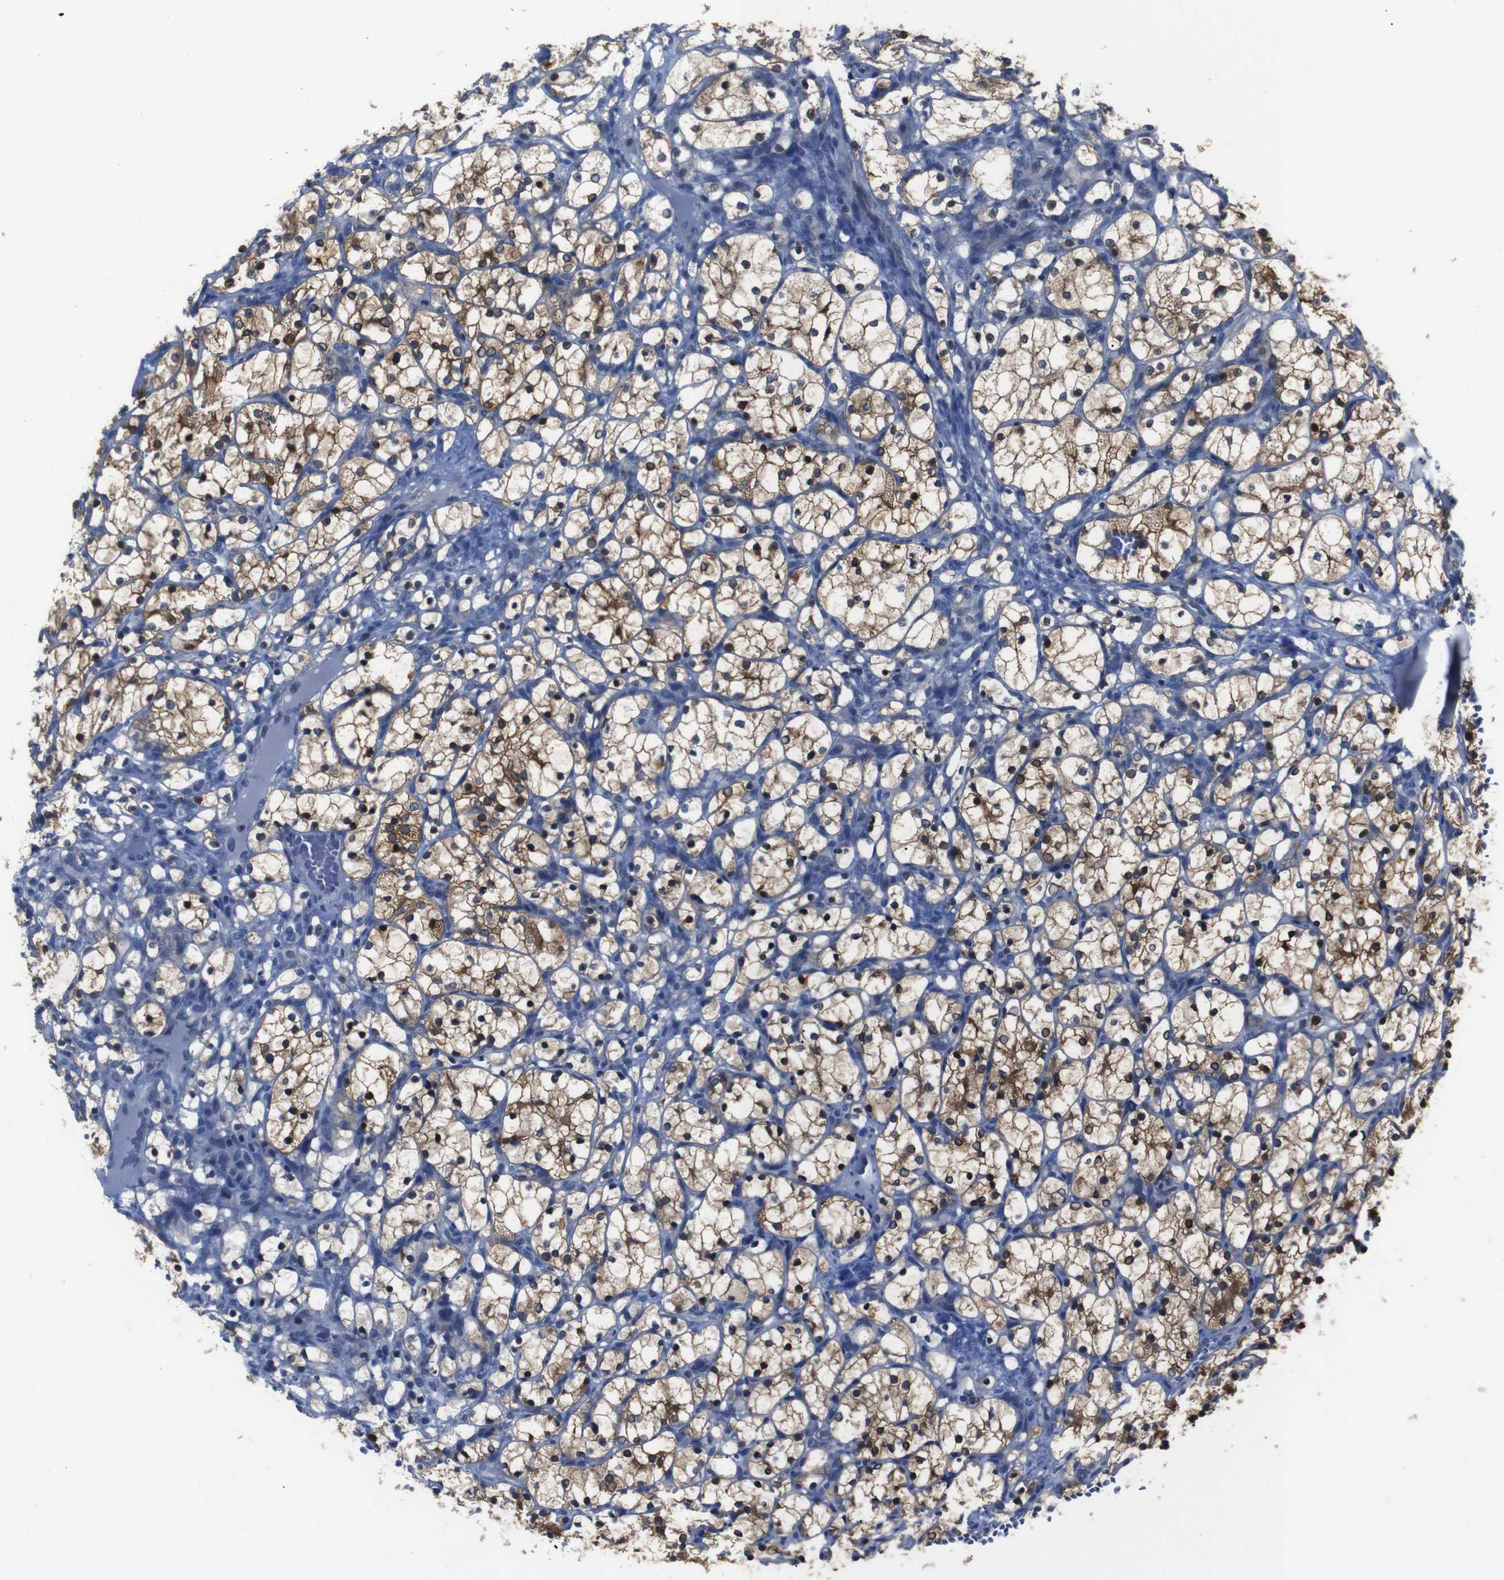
{"staining": {"intensity": "moderate", "quantity": ">75%", "location": "cytoplasmic/membranous"}, "tissue": "renal cancer", "cell_type": "Tumor cells", "image_type": "cancer", "snomed": [{"axis": "morphology", "description": "Adenocarcinoma, NOS"}, {"axis": "topography", "description": "Kidney"}], "caption": "About >75% of tumor cells in human adenocarcinoma (renal) show moderate cytoplasmic/membranous protein staining as visualized by brown immunohistochemical staining.", "gene": "SEMA4B", "patient": {"sex": "female", "age": 69}}